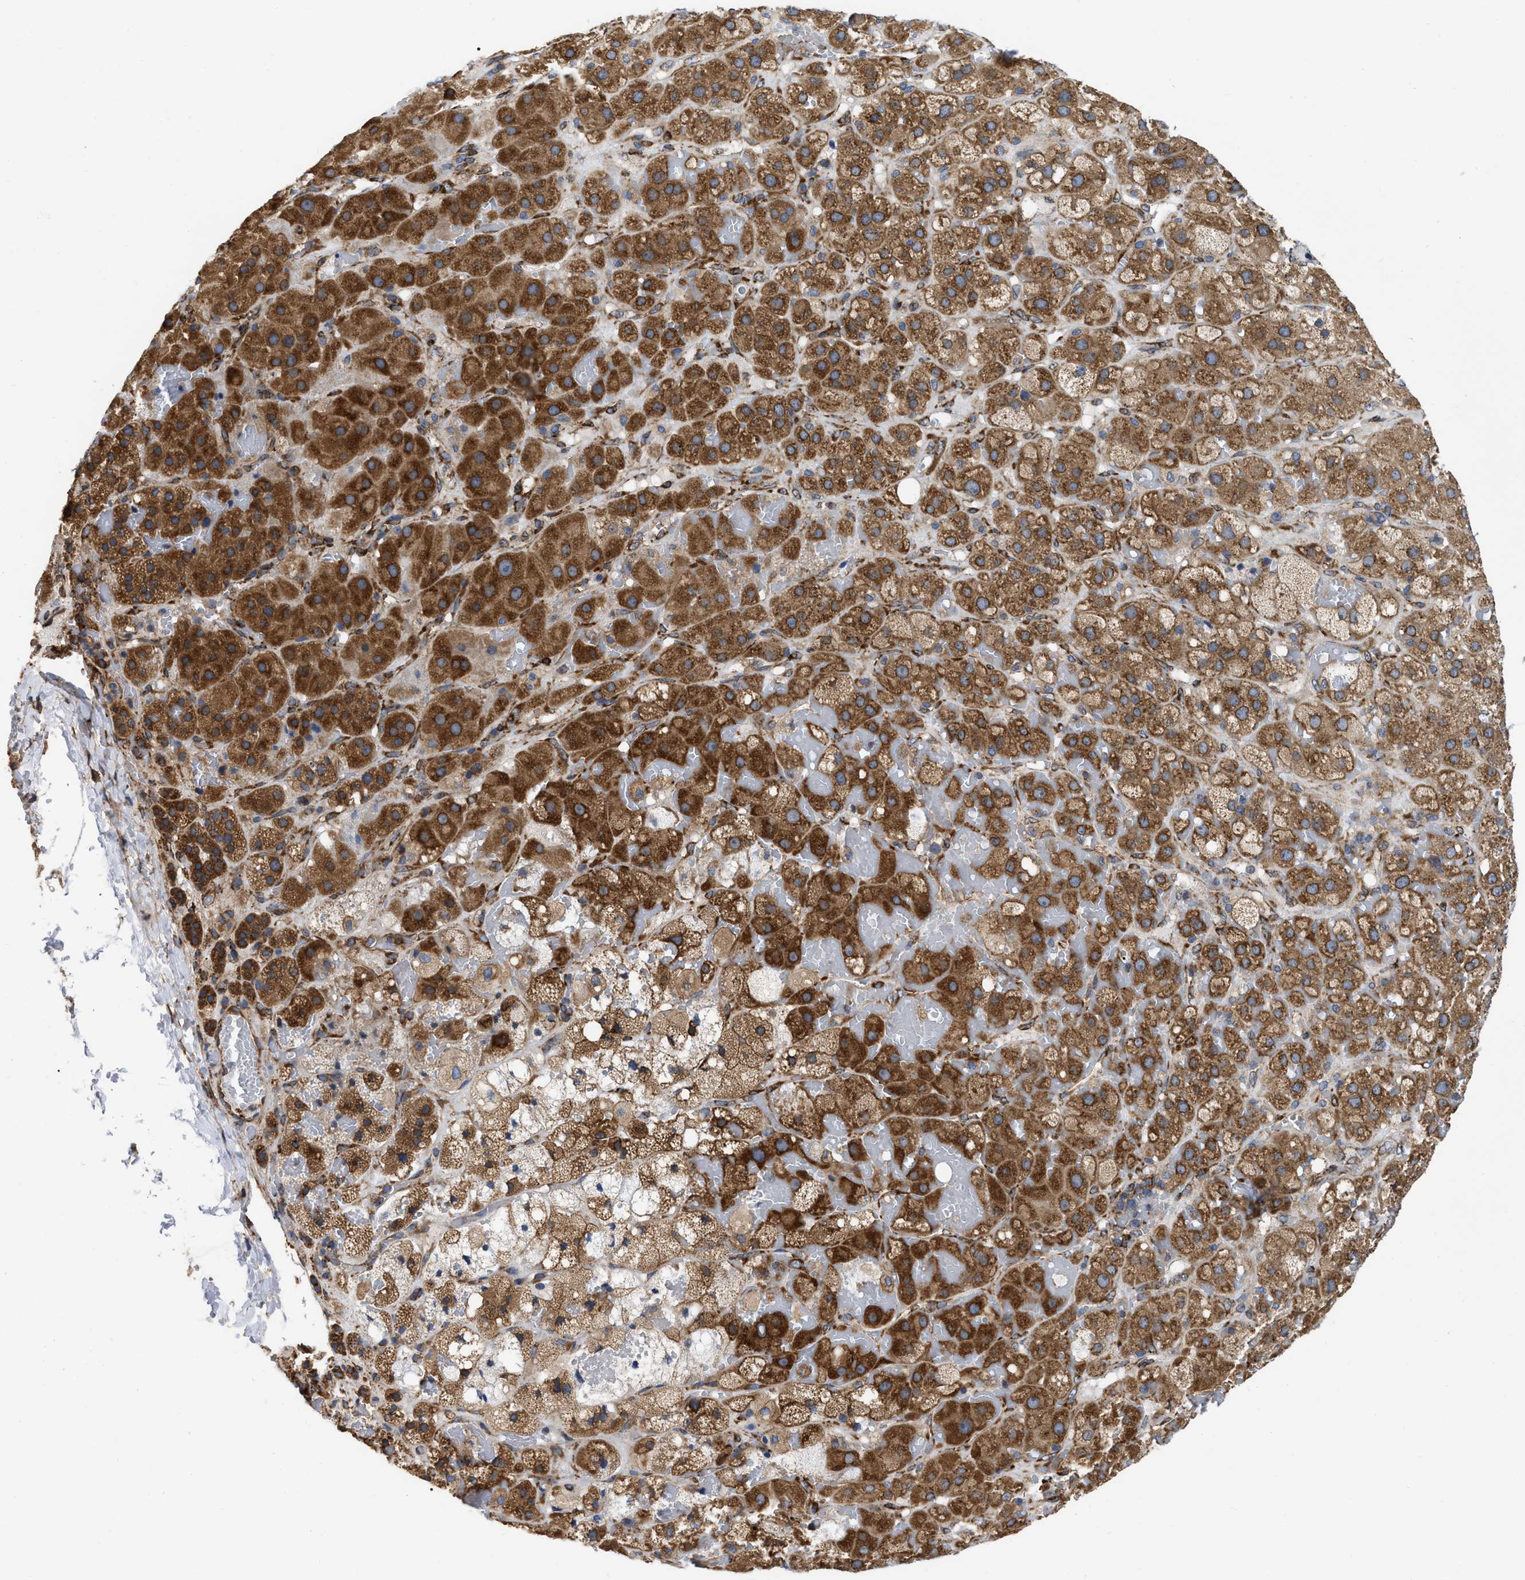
{"staining": {"intensity": "moderate", "quantity": ">75%", "location": "cytoplasmic/membranous"}, "tissue": "adrenal gland", "cell_type": "Glandular cells", "image_type": "normal", "snomed": [{"axis": "morphology", "description": "Normal tissue, NOS"}, {"axis": "topography", "description": "Adrenal gland"}], "caption": "Moderate cytoplasmic/membranous positivity is present in about >75% of glandular cells in normal adrenal gland.", "gene": "FAM120A", "patient": {"sex": "female", "age": 47}}